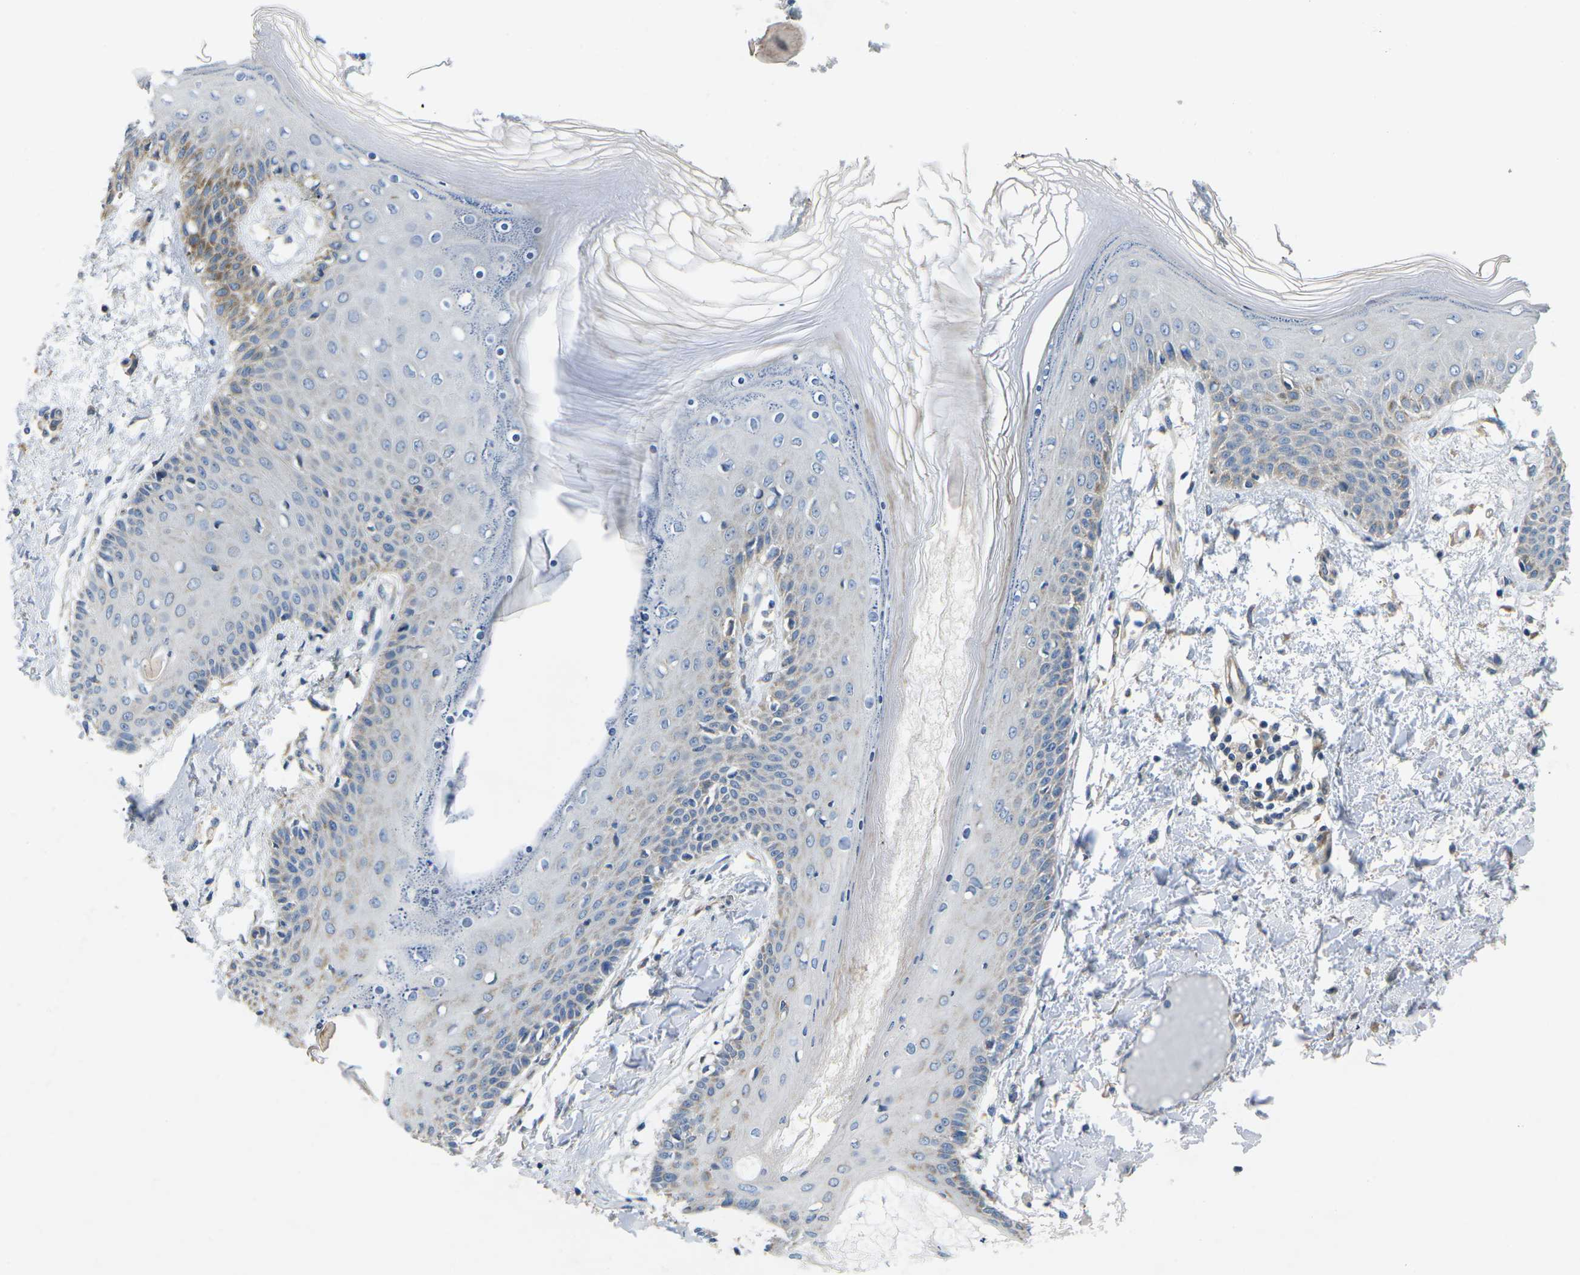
{"staining": {"intensity": "negative", "quantity": "none", "location": "none"}, "tissue": "skin", "cell_type": "Fibroblasts", "image_type": "normal", "snomed": [{"axis": "morphology", "description": "Normal tissue, NOS"}, {"axis": "topography", "description": "Skin"}], "caption": "Human skin stained for a protein using immunohistochemistry demonstrates no expression in fibroblasts.", "gene": "TMEFF2", "patient": {"sex": "male", "age": 53}}